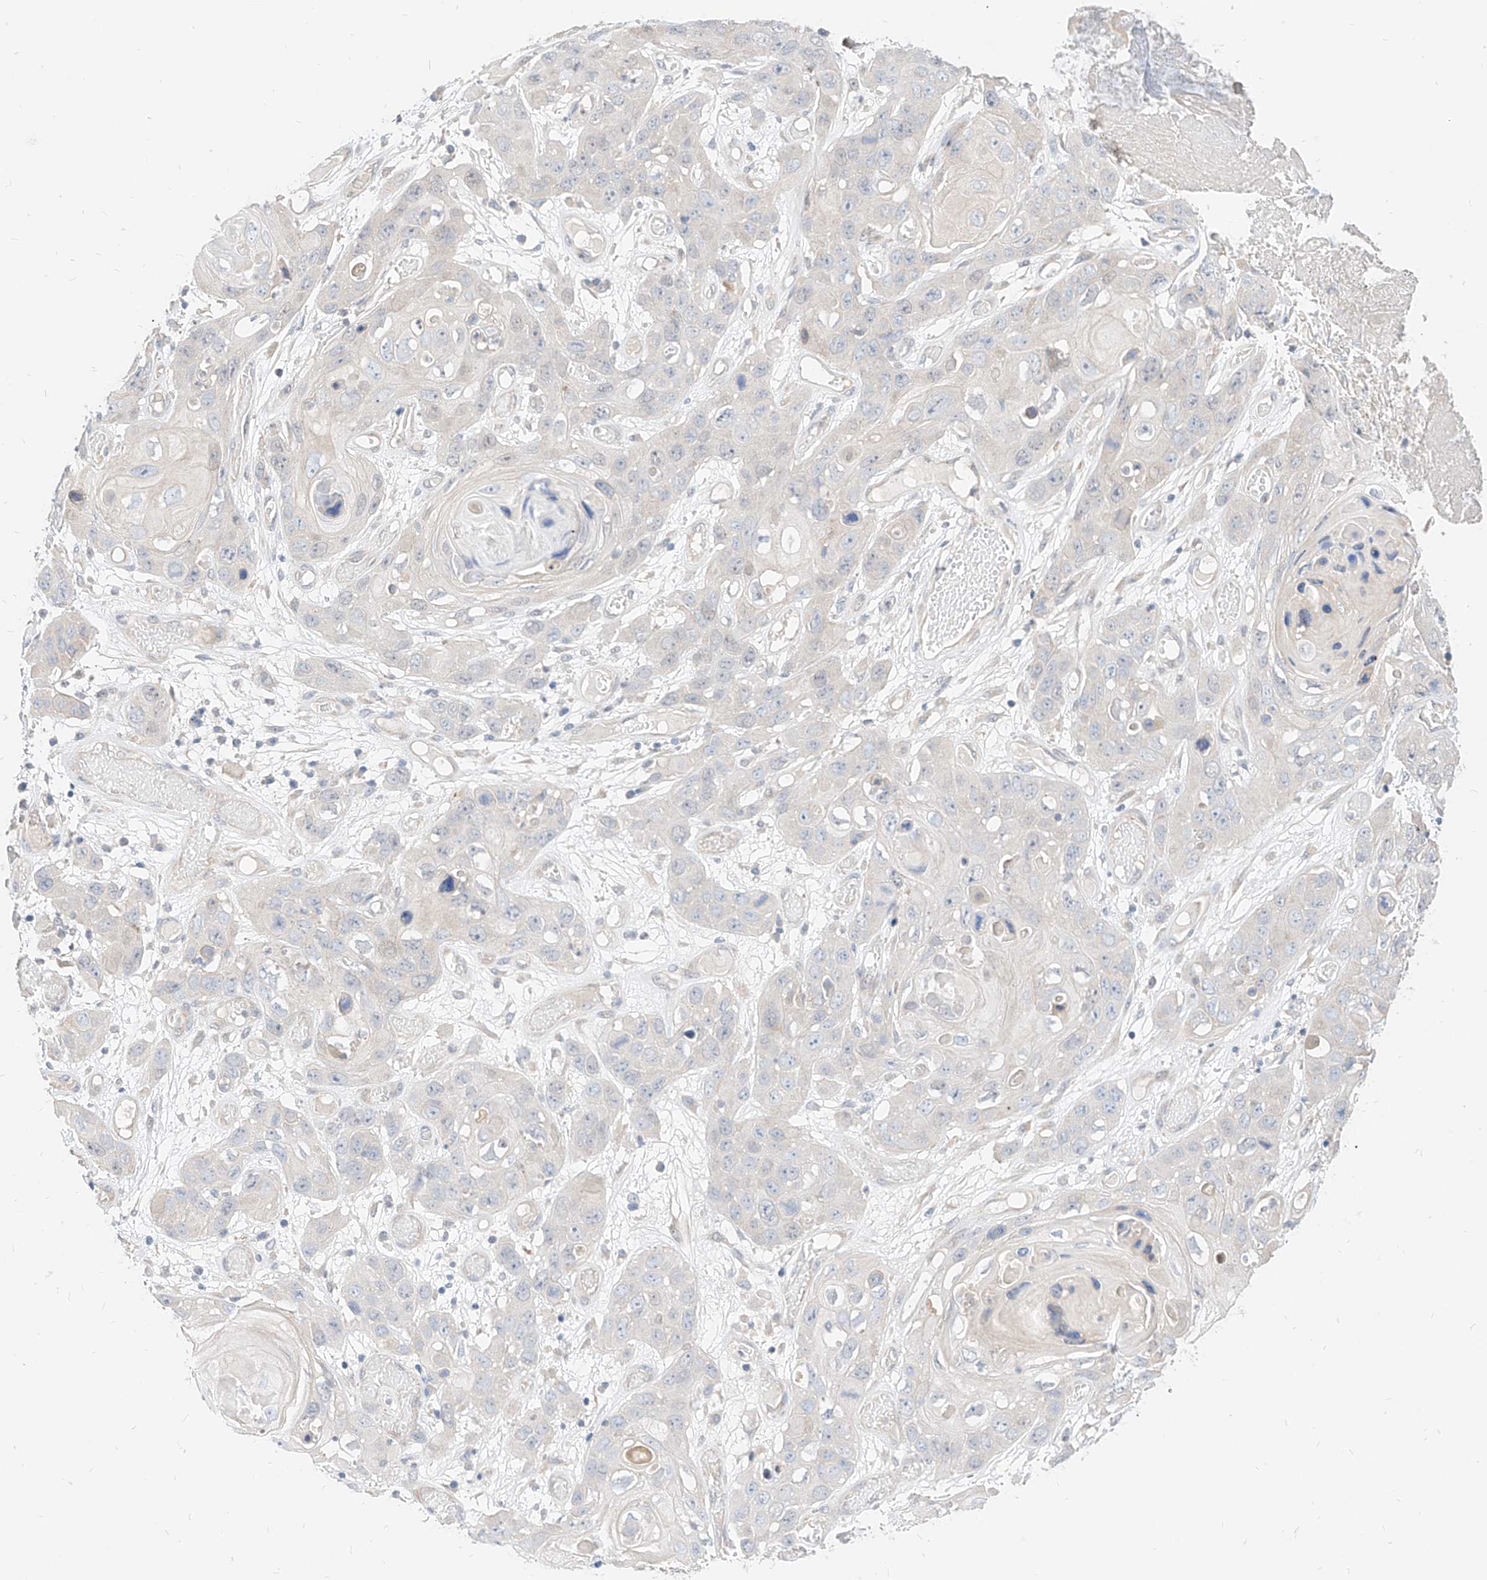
{"staining": {"intensity": "negative", "quantity": "none", "location": "none"}, "tissue": "skin cancer", "cell_type": "Tumor cells", "image_type": "cancer", "snomed": [{"axis": "morphology", "description": "Squamous cell carcinoma, NOS"}, {"axis": "topography", "description": "Skin"}], "caption": "Histopathology image shows no protein expression in tumor cells of skin cancer tissue. (Immunohistochemistry (ihc), brightfield microscopy, high magnification).", "gene": "TSNAX", "patient": {"sex": "male", "age": 55}}